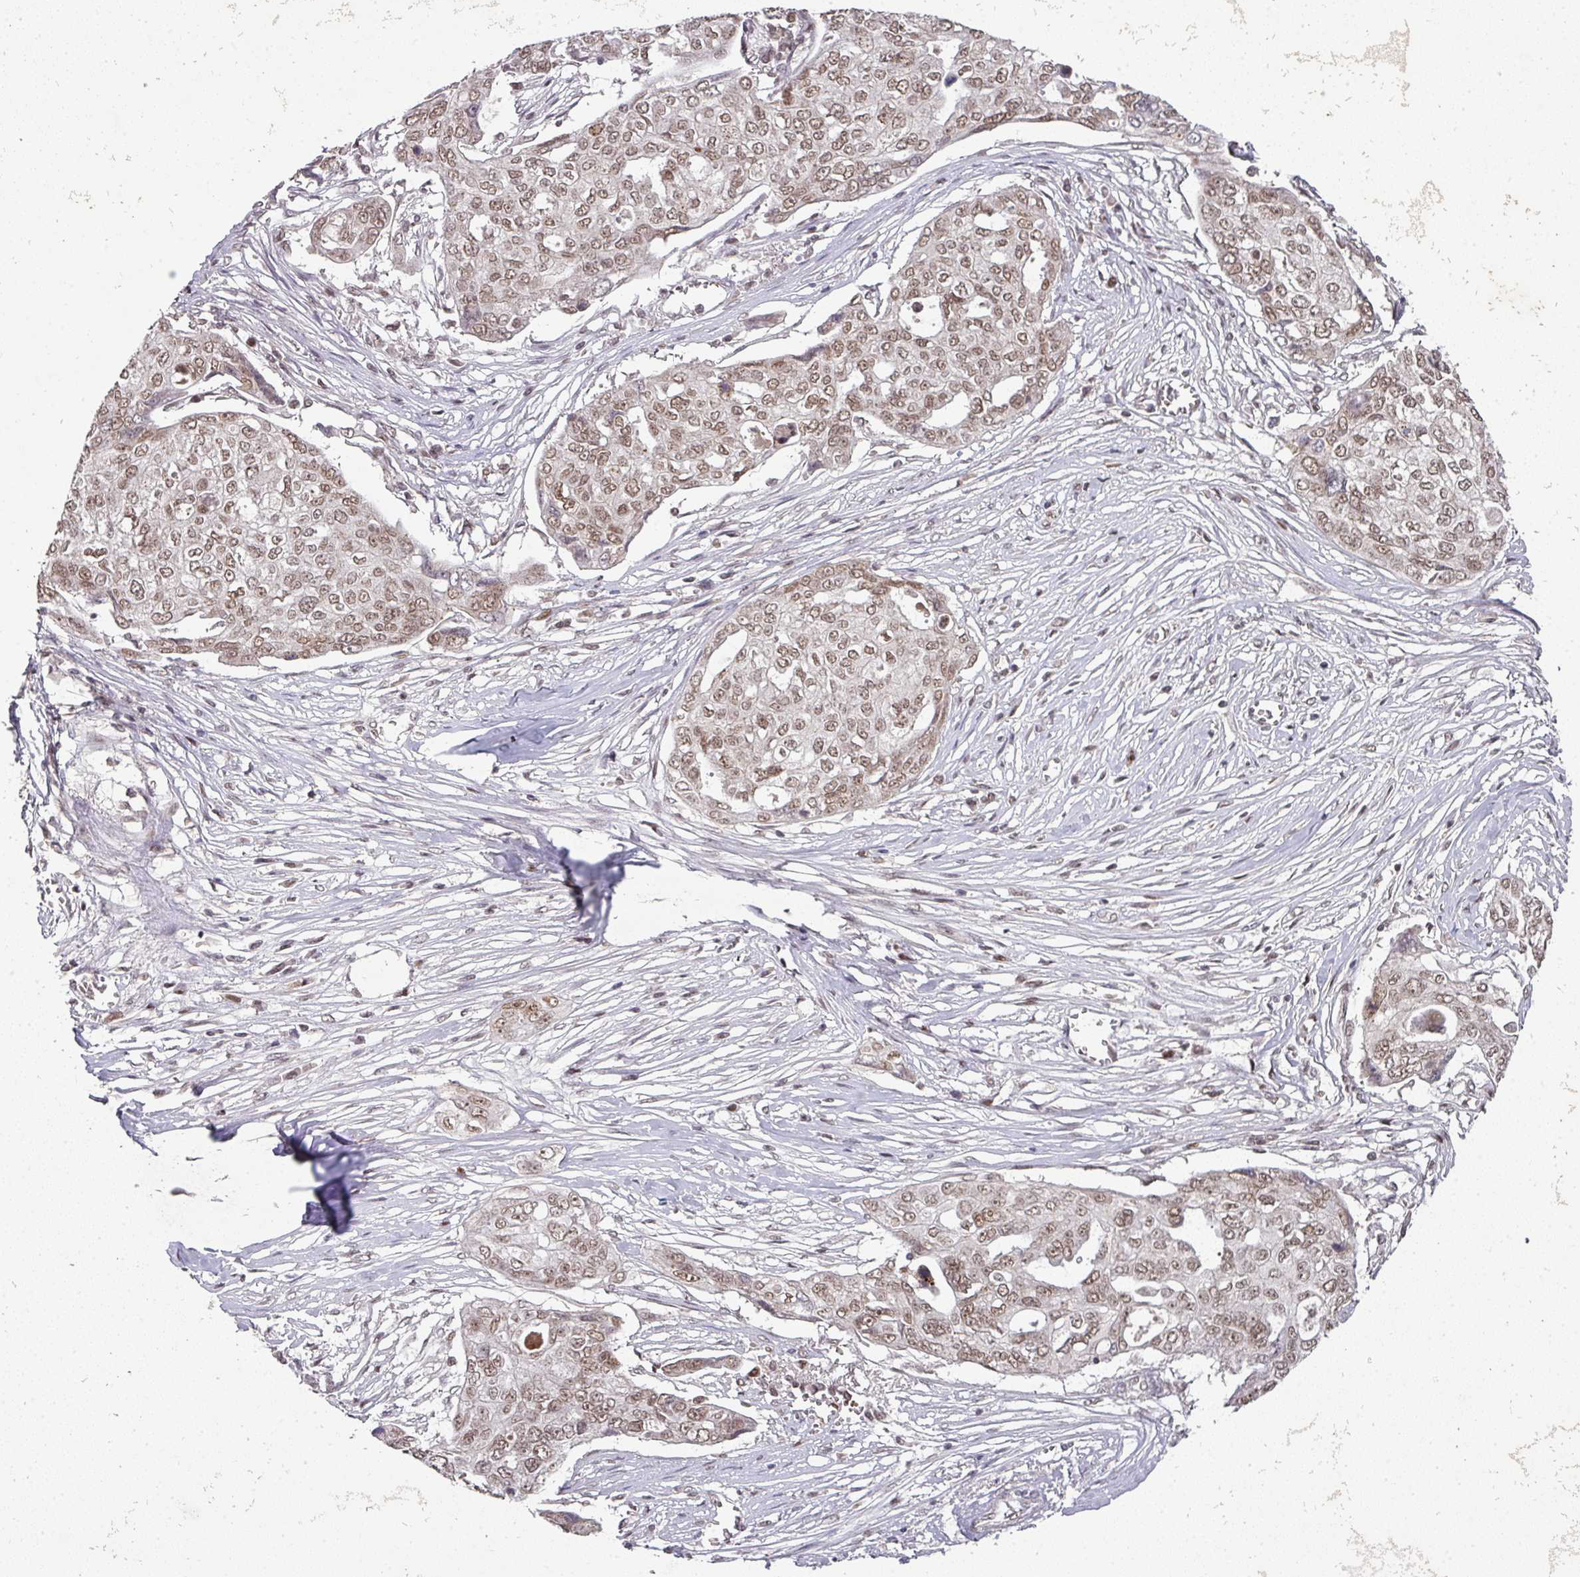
{"staining": {"intensity": "weak", "quantity": ">75%", "location": "nuclear"}, "tissue": "ovarian cancer", "cell_type": "Tumor cells", "image_type": "cancer", "snomed": [{"axis": "morphology", "description": "Carcinoma, endometroid"}, {"axis": "topography", "description": "Ovary"}], "caption": "A micrograph showing weak nuclear staining in approximately >75% of tumor cells in ovarian endometroid carcinoma, as visualized by brown immunohistochemical staining.", "gene": "NEIL1", "patient": {"sex": "female", "age": 70}}